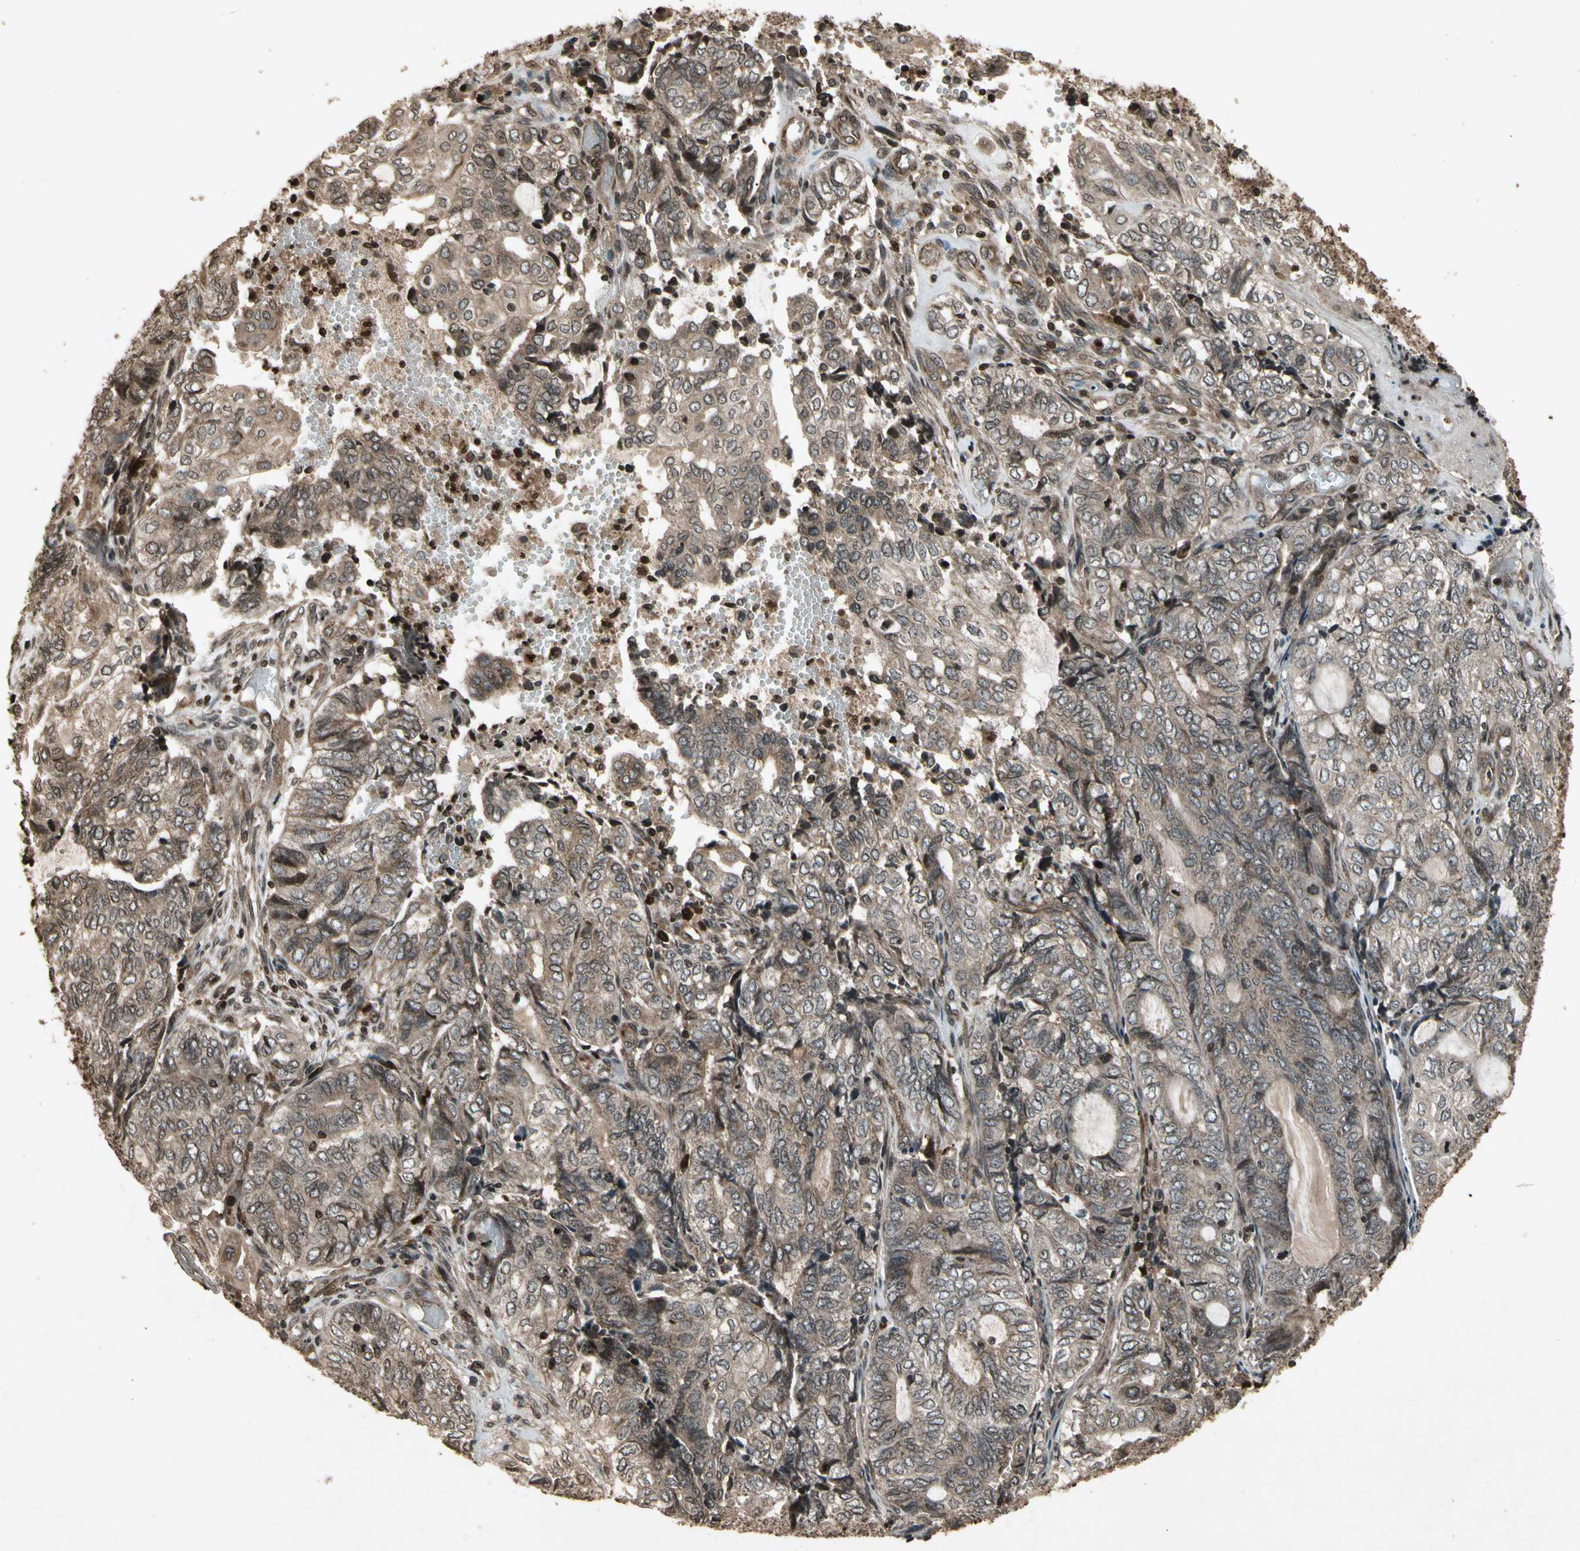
{"staining": {"intensity": "moderate", "quantity": ">75%", "location": "cytoplasmic/membranous"}, "tissue": "endometrial cancer", "cell_type": "Tumor cells", "image_type": "cancer", "snomed": [{"axis": "morphology", "description": "Adenocarcinoma, NOS"}, {"axis": "topography", "description": "Uterus"}, {"axis": "topography", "description": "Endometrium"}], "caption": "Endometrial adenocarcinoma was stained to show a protein in brown. There is medium levels of moderate cytoplasmic/membranous expression in about >75% of tumor cells.", "gene": "GLRX", "patient": {"sex": "female", "age": 70}}